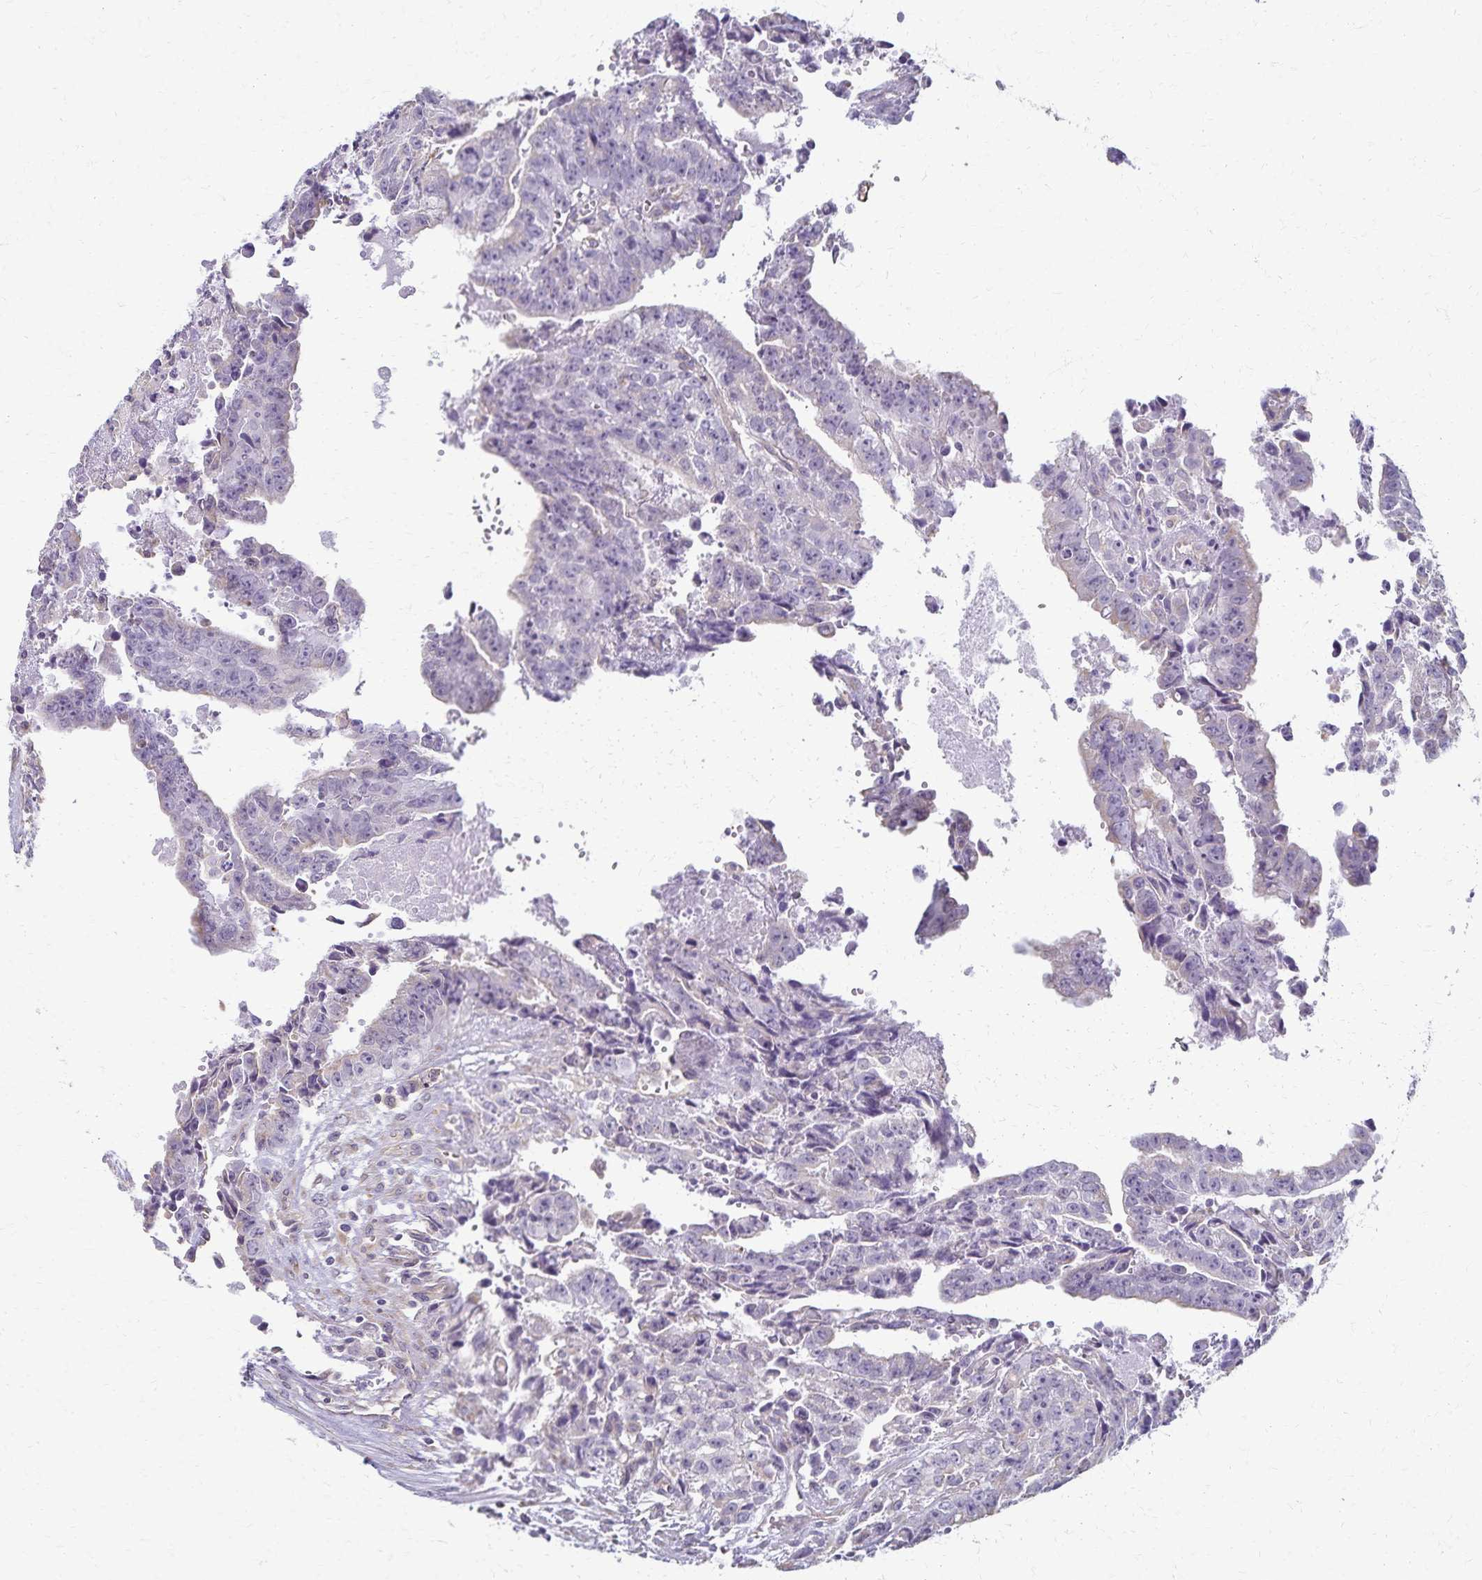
{"staining": {"intensity": "weak", "quantity": "<25%", "location": "cytoplasmic/membranous"}, "tissue": "testis cancer", "cell_type": "Tumor cells", "image_type": "cancer", "snomed": [{"axis": "morphology", "description": "Carcinoma, Embryonal, NOS"}, {"axis": "morphology", "description": "Teratoma, malignant, NOS"}, {"axis": "topography", "description": "Testis"}], "caption": "IHC histopathology image of human embryonal carcinoma (testis) stained for a protein (brown), which shows no staining in tumor cells.", "gene": "KISS1", "patient": {"sex": "male", "age": 24}}